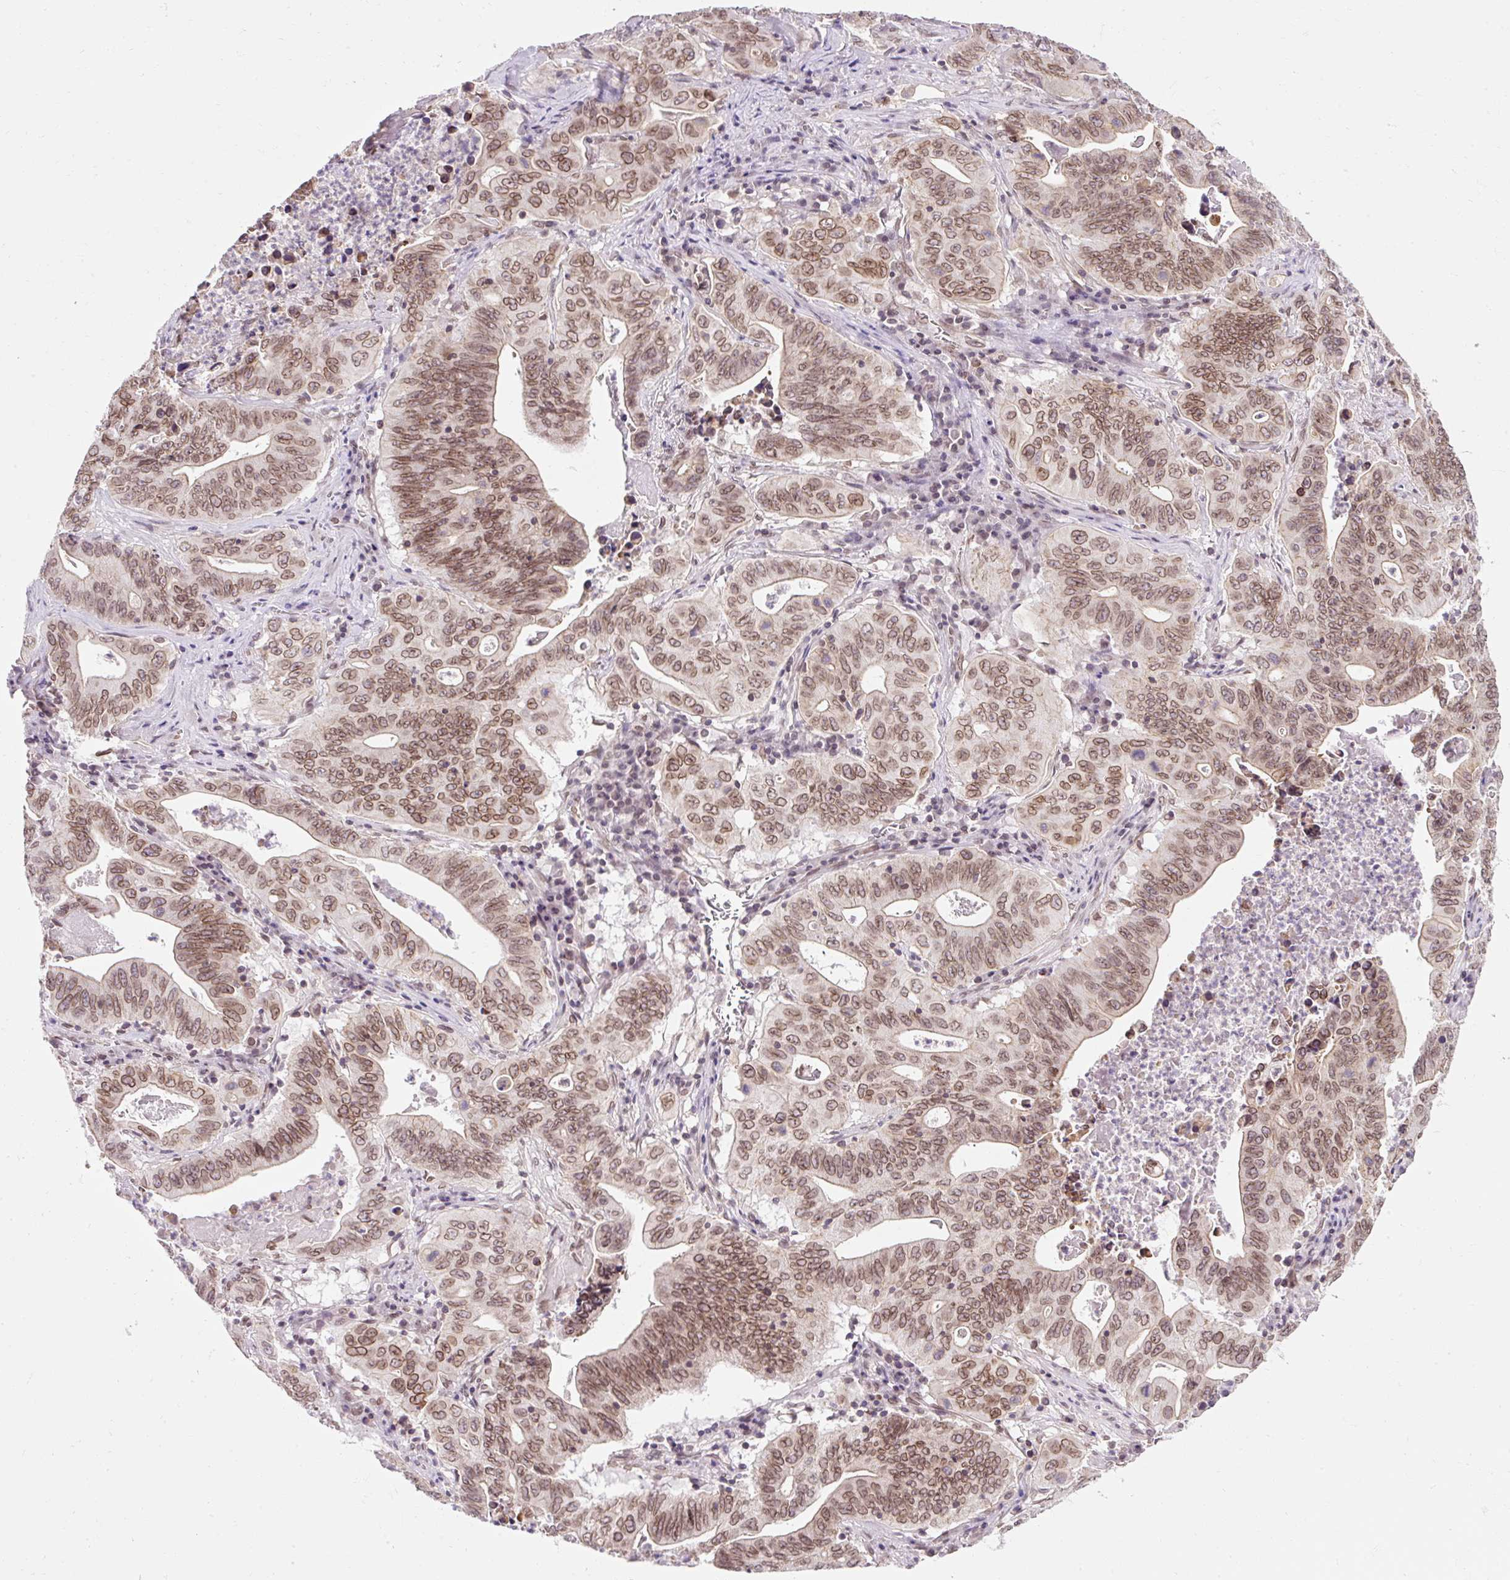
{"staining": {"intensity": "moderate", "quantity": ">75%", "location": "cytoplasmic/membranous,nuclear"}, "tissue": "lung cancer", "cell_type": "Tumor cells", "image_type": "cancer", "snomed": [{"axis": "morphology", "description": "Adenocarcinoma, NOS"}, {"axis": "topography", "description": "Lung"}], "caption": "Protein staining of adenocarcinoma (lung) tissue shows moderate cytoplasmic/membranous and nuclear positivity in approximately >75% of tumor cells.", "gene": "ZNF610", "patient": {"sex": "female", "age": 60}}